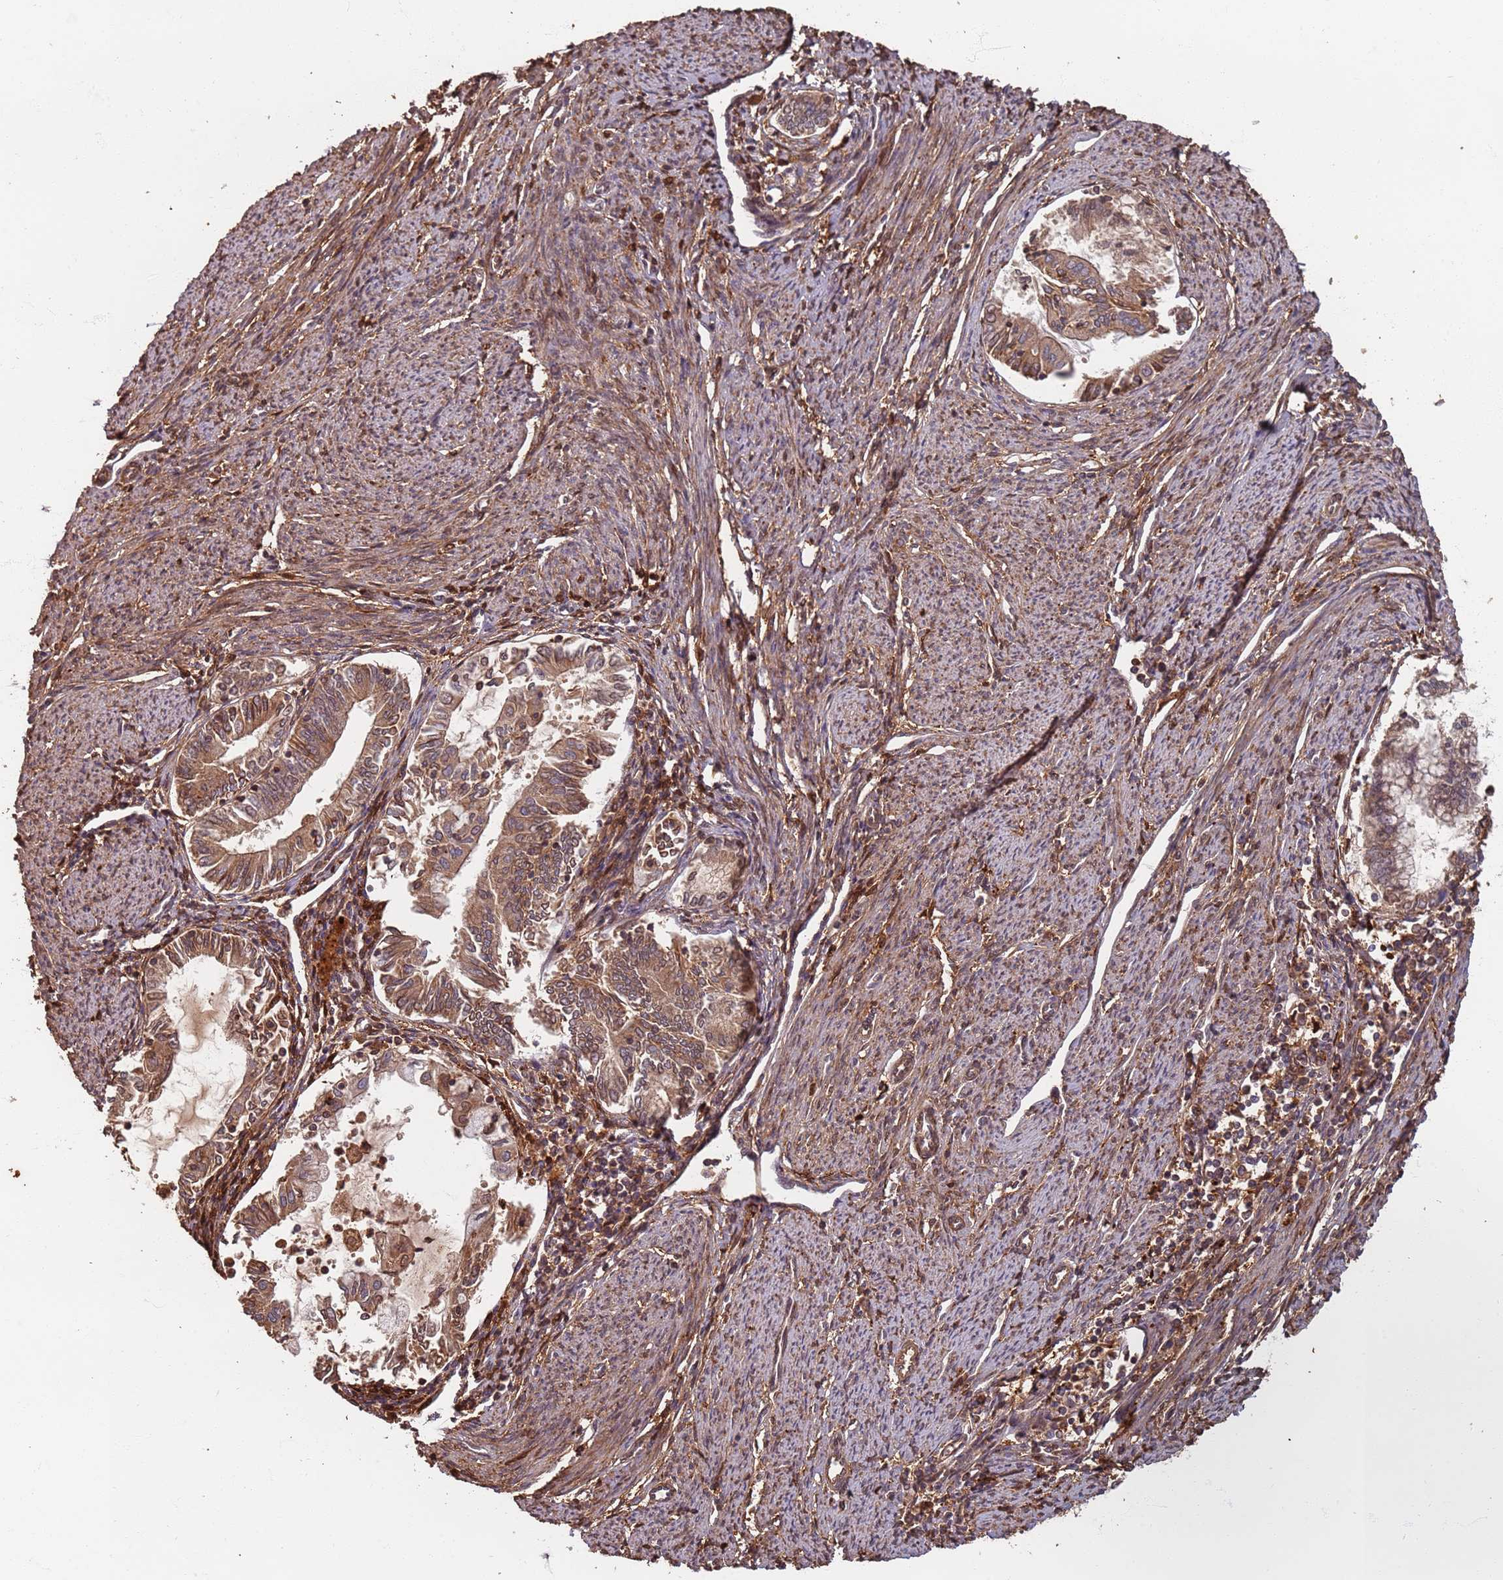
{"staining": {"intensity": "weak", "quantity": "25%-75%", "location": "cytoplasmic/membranous,nuclear"}, "tissue": "endometrial cancer", "cell_type": "Tumor cells", "image_type": "cancer", "snomed": [{"axis": "morphology", "description": "Adenocarcinoma, NOS"}, {"axis": "topography", "description": "Endometrium"}], "caption": "A brown stain labels weak cytoplasmic/membranous and nuclear staining of a protein in adenocarcinoma (endometrial) tumor cells.", "gene": "SDCCAG8", "patient": {"sex": "female", "age": 79}}